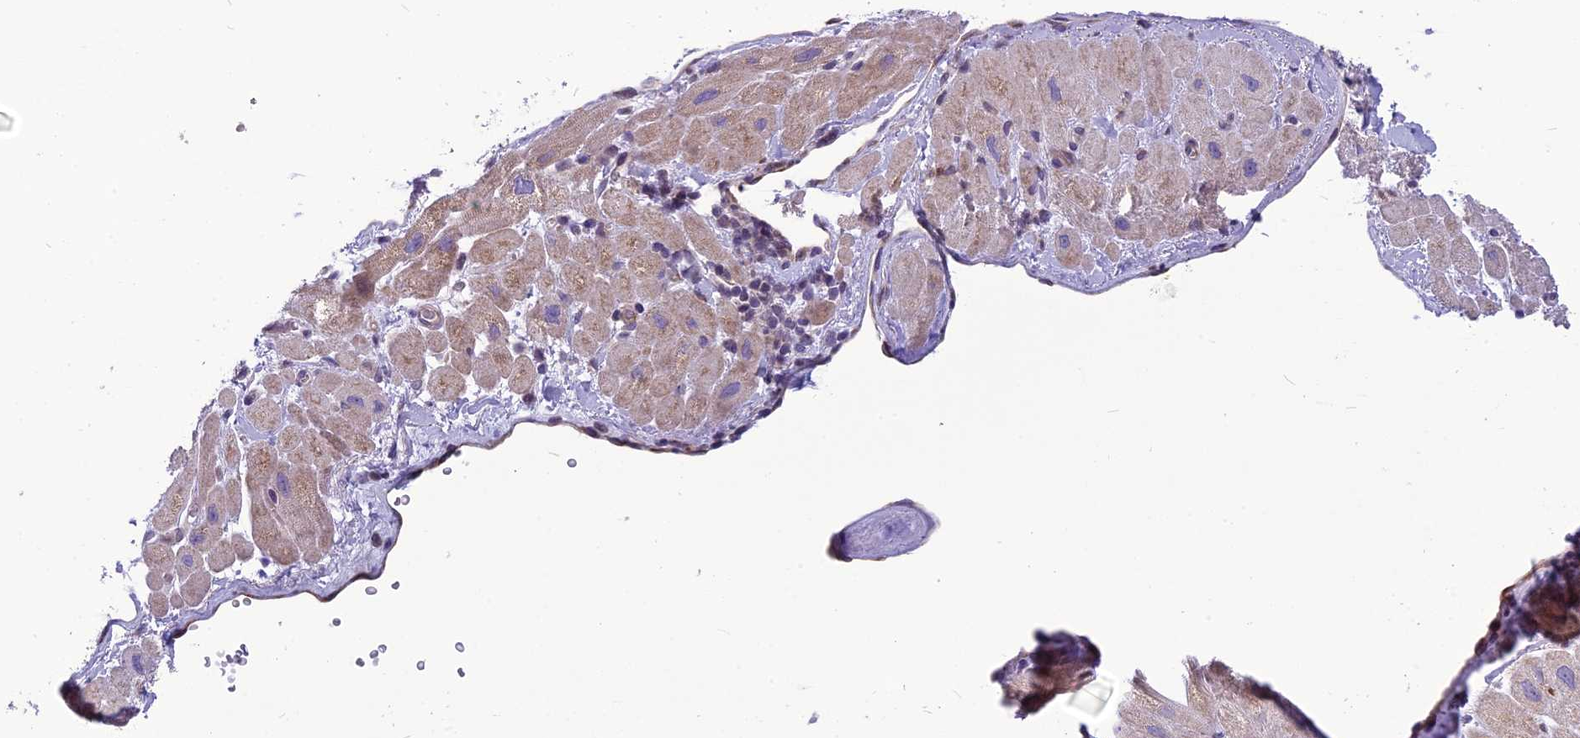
{"staining": {"intensity": "weak", "quantity": "25%-75%", "location": "cytoplasmic/membranous"}, "tissue": "heart muscle", "cell_type": "Cardiomyocytes", "image_type": "normal", "snomed": [{"axis": "morphology", "description": "Normal tissue, NOS"}, {"axis": "topography", "description": "Heart"}], "caption": "The histopathology image shows staining of normal heart muscle, revealing weak cytoplasmic/membranous protein staining (brown color) within cardiomyocytes. Nuclei are stained in blue.", "gene": "PSMF1", "patient": {"sex": "male", "age": 65}}